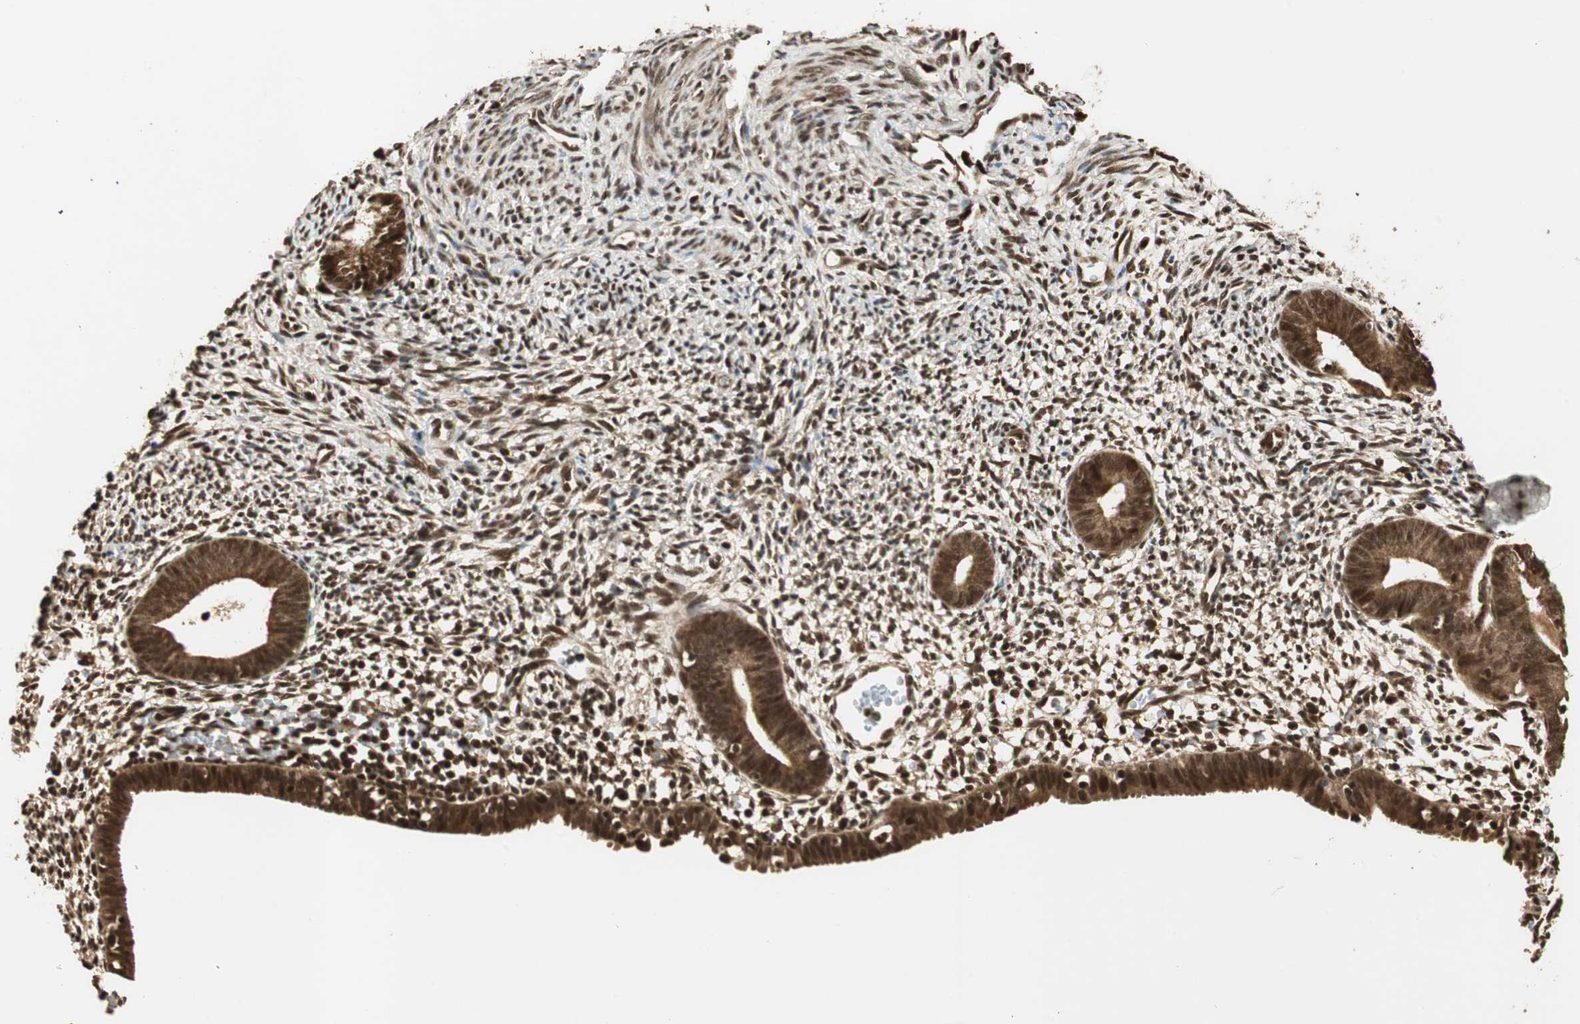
{"staining": {"intensity": "strong", "quantity": ">75%", "location": "cytoplasmic/membranous,nuclear"}, "tissue": "endometrium", "cell_type": "Cells in endometrial stroma", "image_type": "normal", "snomed": [{"axis": "morphology", "description": "Normal tissue, NOS"}, {"axis": "morphology", "description": "Atrophy, NOS"}, {"axis": "topography", "description": "Uterus"}, {"axis": "topography", "description": "Endometrium"}], "caption": "Endometrium stained with DAB immunohistochemistry reveals high levels of strong cytoplasmic/membranous,nuclear staining in about >75% of cells in endometrial stroma.", "gene": "RPA3", "patient": {"sex": "female", "age": 68}}